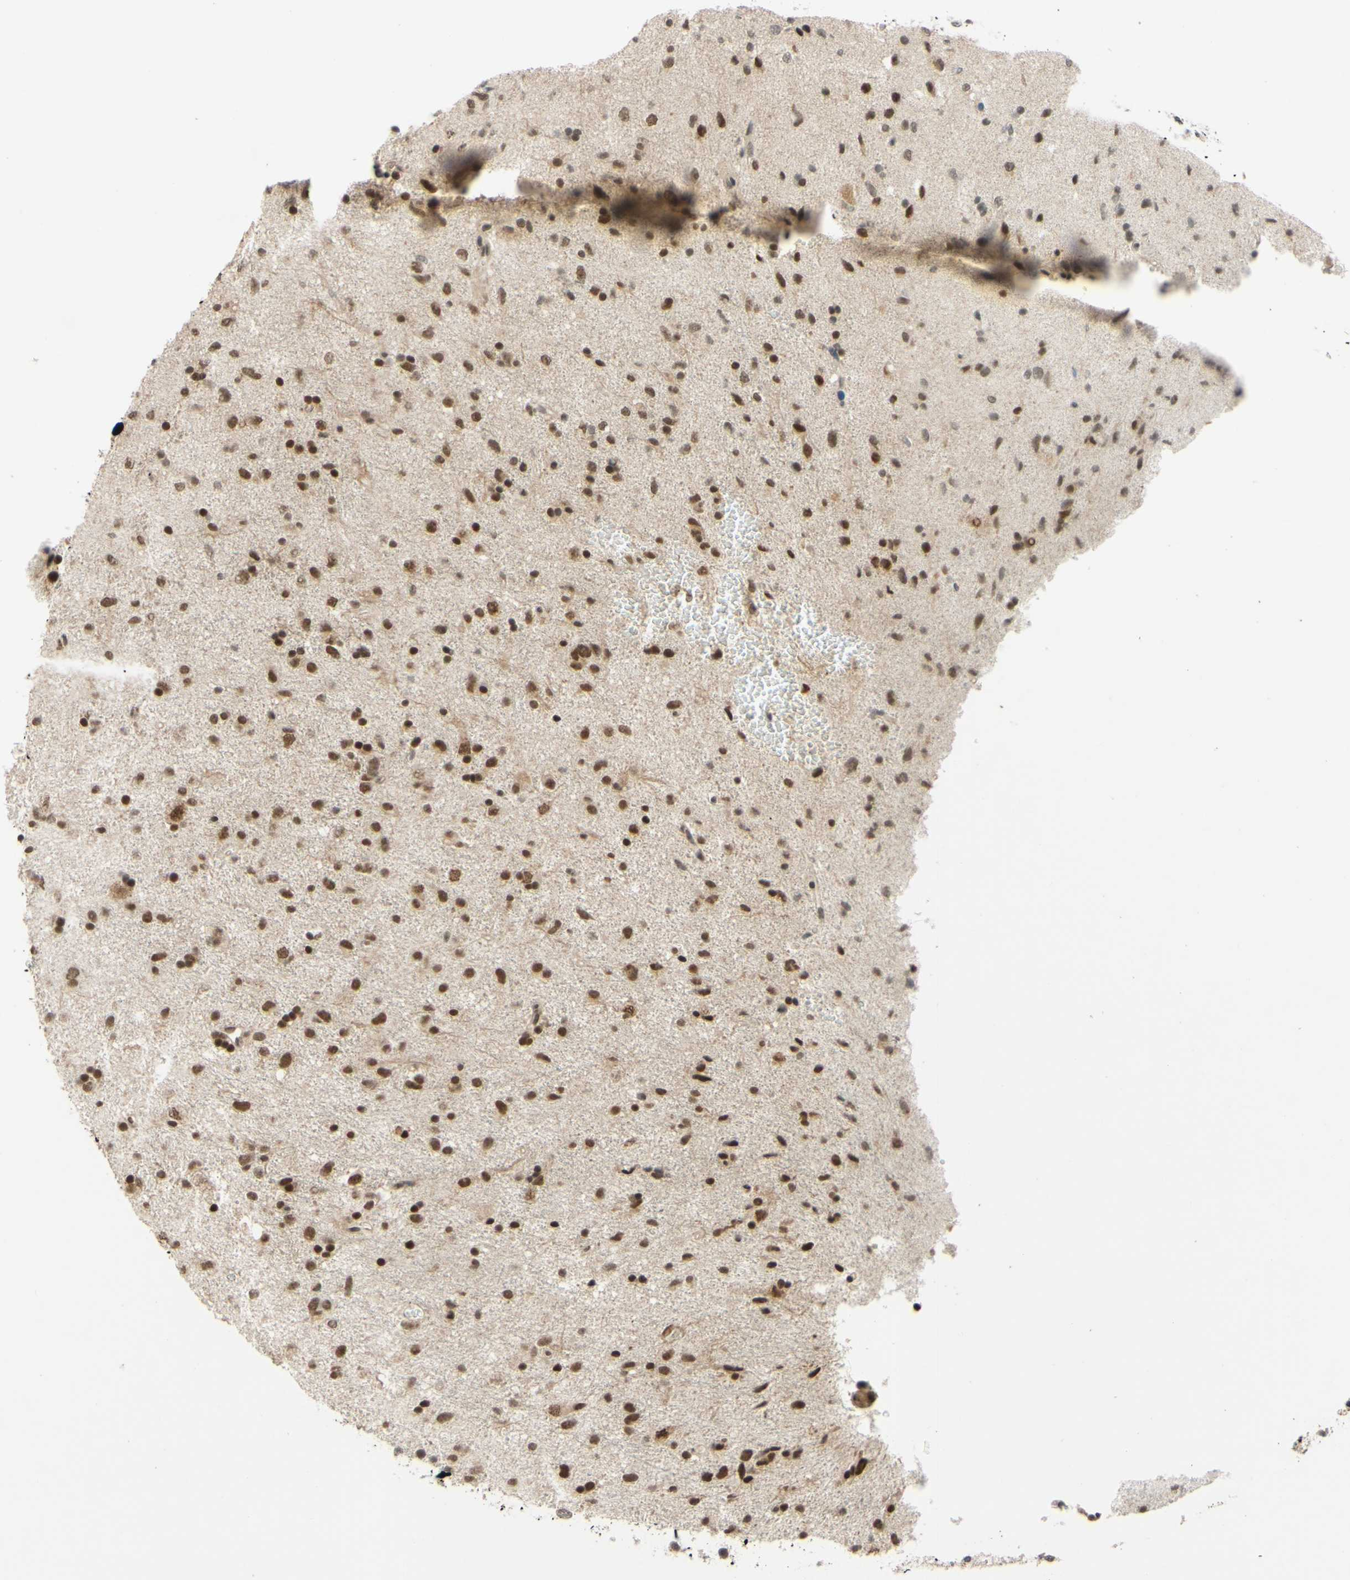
{"staining": {"intensity": "moderate", "quantity": ">75%", "location": "nuclear"}, "tissue": "glioma", "cell_type": "Tumor cells", "image_type": "cancer", "snomed": [{"axis": "morphology", "description": "Glioma, malignant, Low grade"}, {"axis": "topography", "description": "Brain"}], "caption": "Human glioma stained with a protein marker demonstrates moderate staining in tumor cells.", "gene": "SMARCB1", "patient": {"sex": "male", "age": 77}}